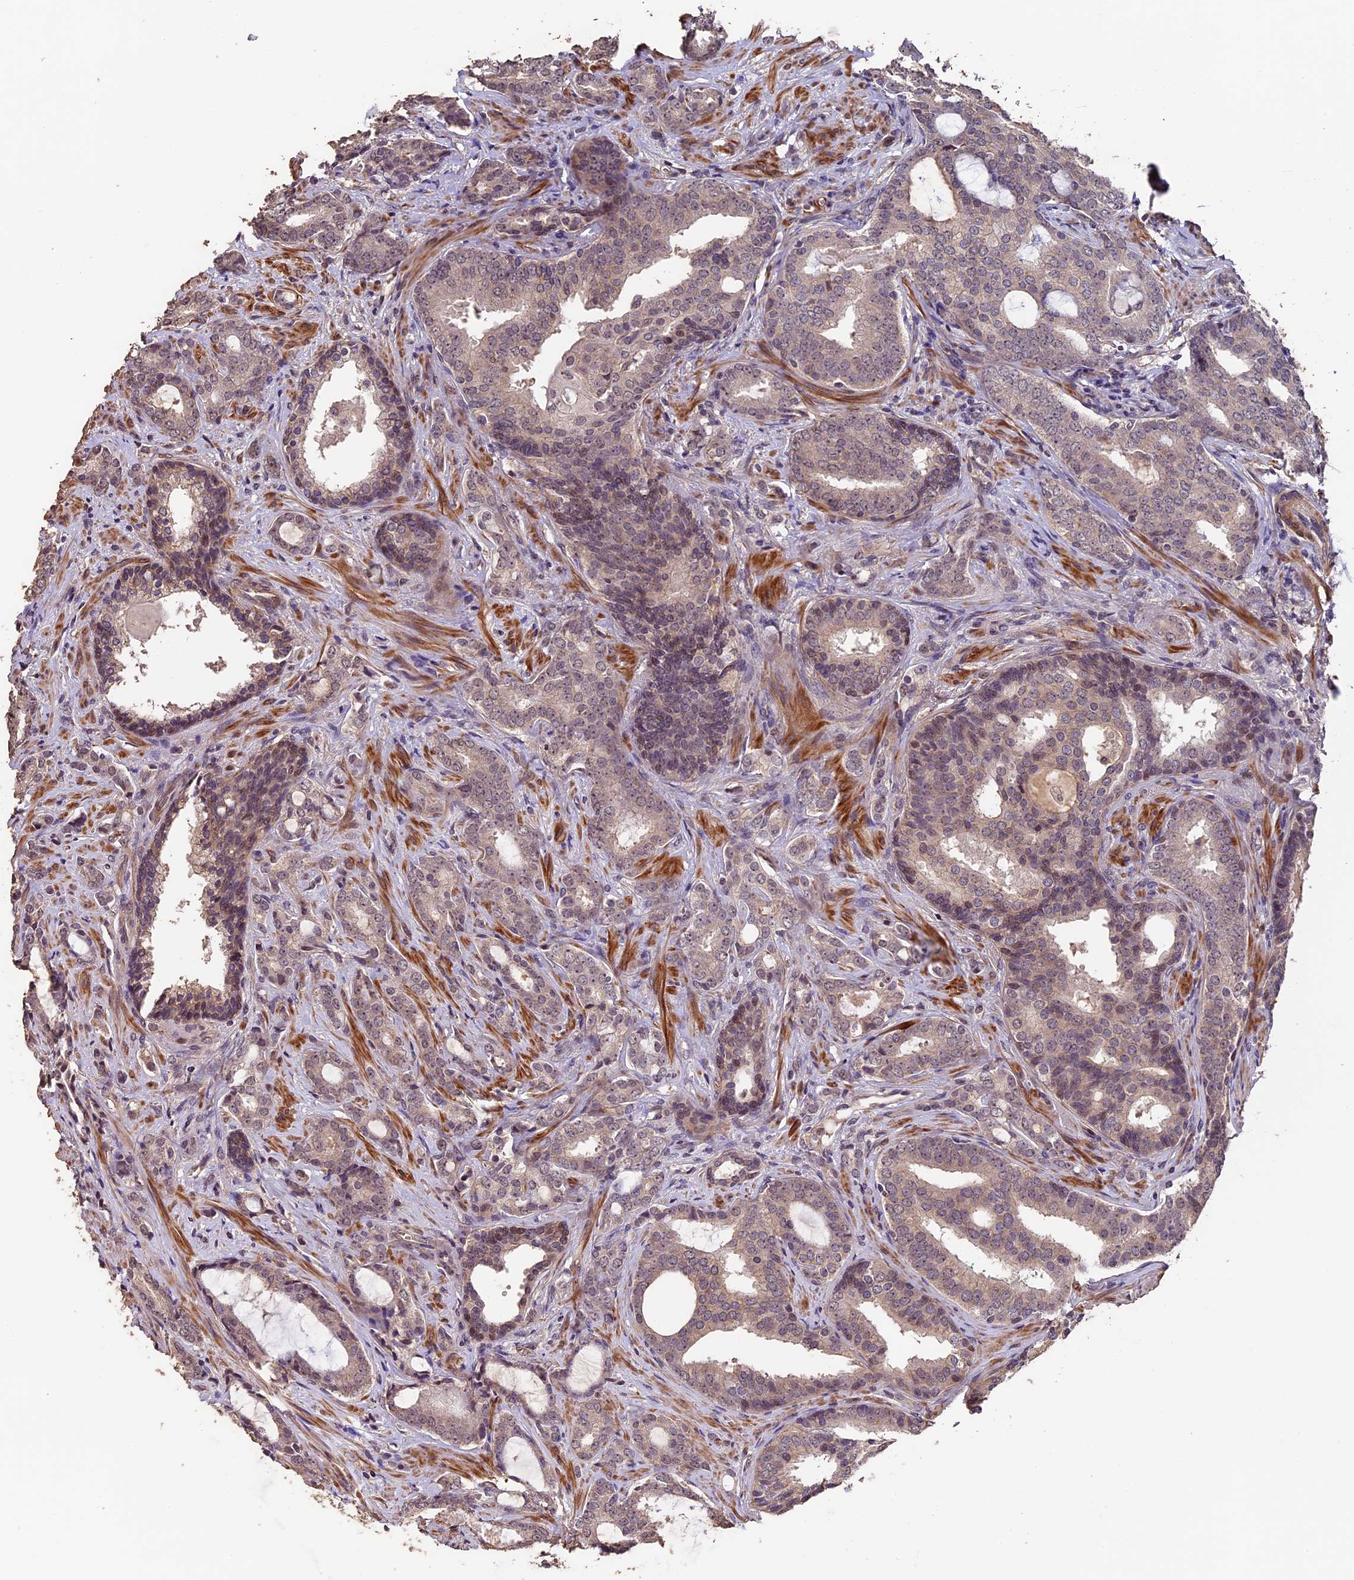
{"staining": {"intensity": "negative", "quantity": "none", "location": "none"}, "tissue": "prostate cancer", "cell_type": "Tumor cells", "image_type": "cancer", "snomed": [{"axis": "morphology", "description": "Adenocarcinoma, High grade"}, {"axis": "topography", "description": "Prostate"}], "caption": "This is an immunohistochemistry micrograph of adenocarcinoma (high-grade) (prostate). There is no staining in tumor cells.", "gene": "GNB5", "patient": {"sex": "male", "age": 63}}